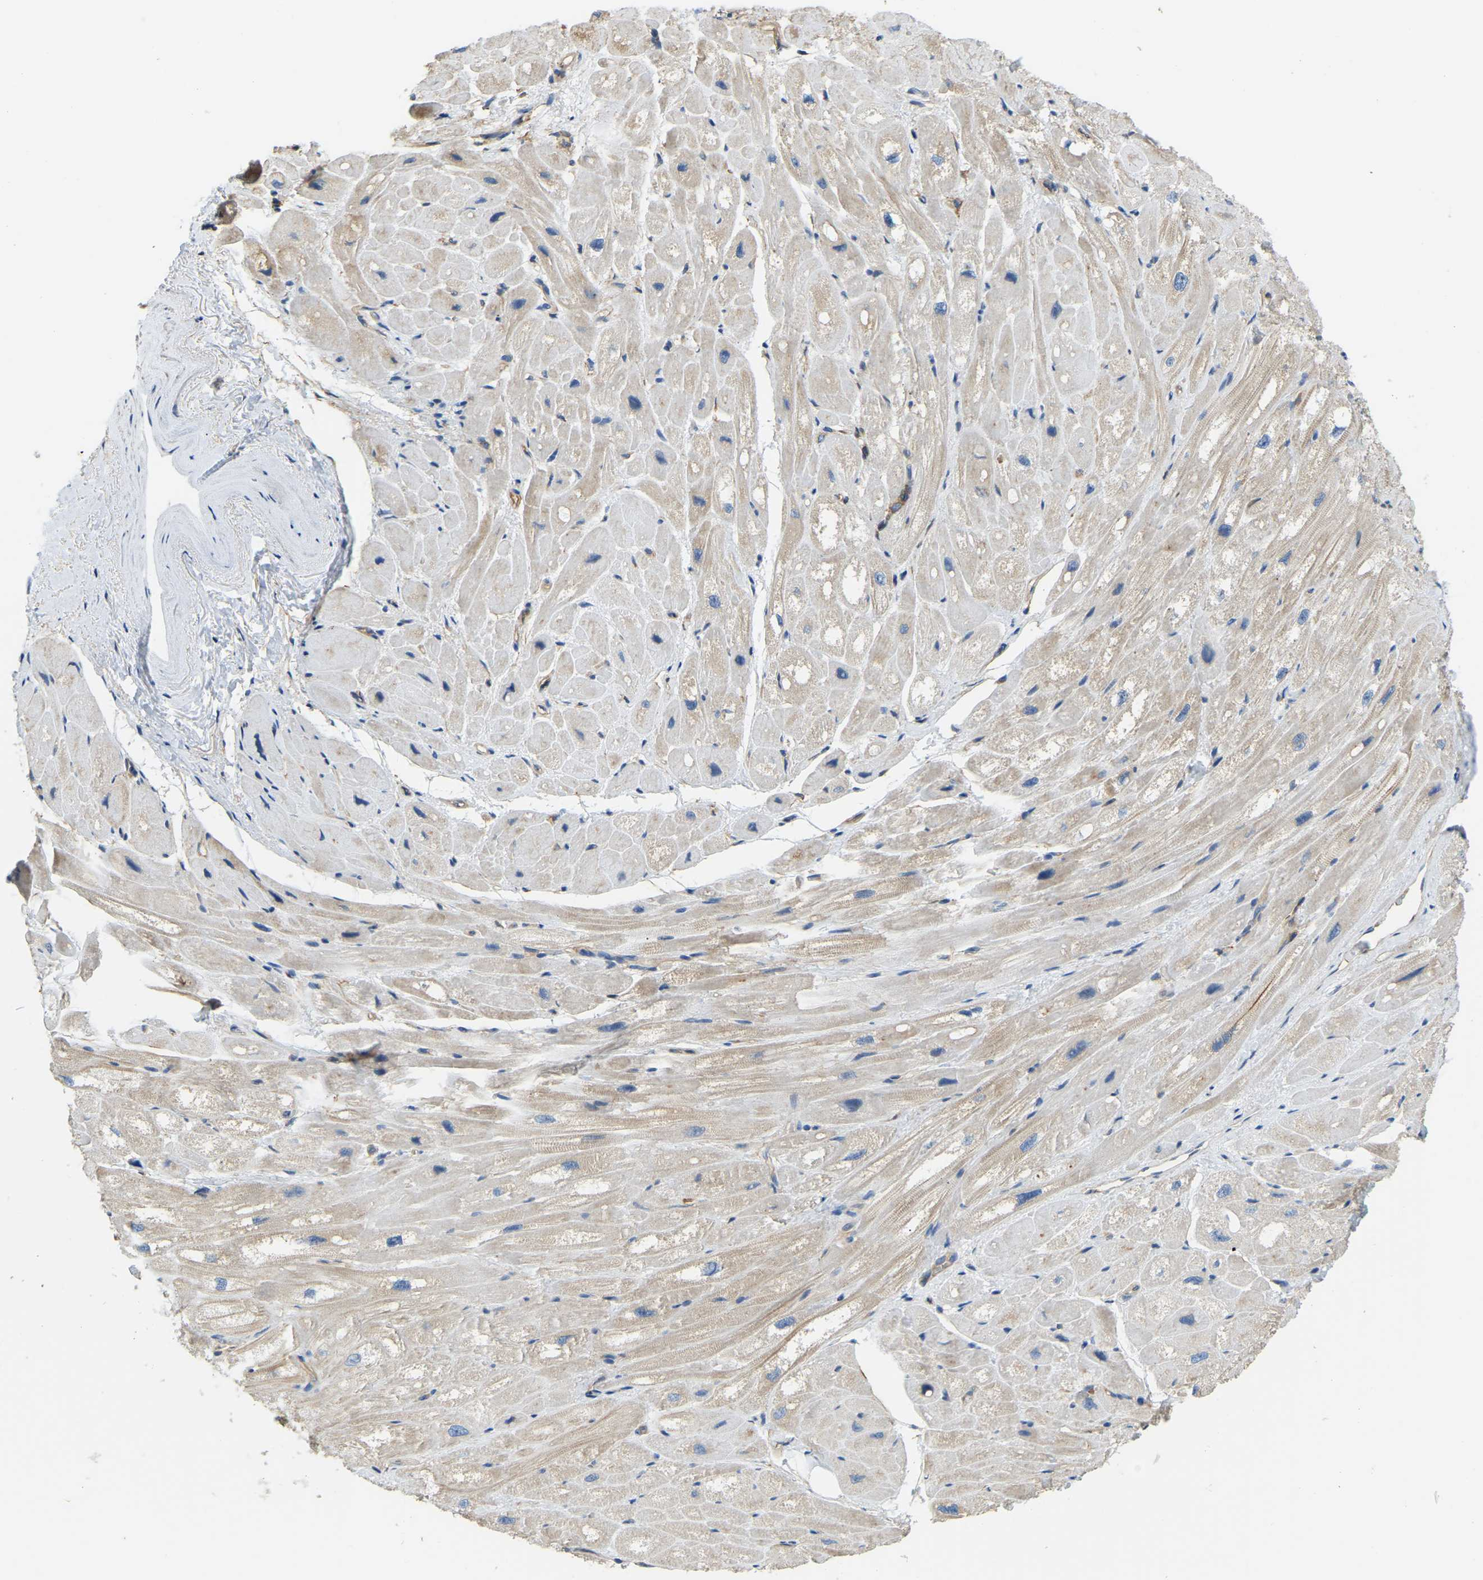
{"staining": {"intensity": "weak", "quantity": ">75%", "location": "cytoplasmic/membranous"}, "tissue": "heart muscle", "cell_type": "Cardiomyocytes", "image_type": "normal", "snomed": [{"axis": "morphology", "description": "Normal tissue, NOS"}, {"axis": "topography", "description": "Heart"}], "caption": "Cardiomyocytes reveal weak cytoplasmic/membranous positivity in about >75% of cells in normal heart muscle.", "gene": "AHNAK", "patient": {"sex": "male", "age": 49}}